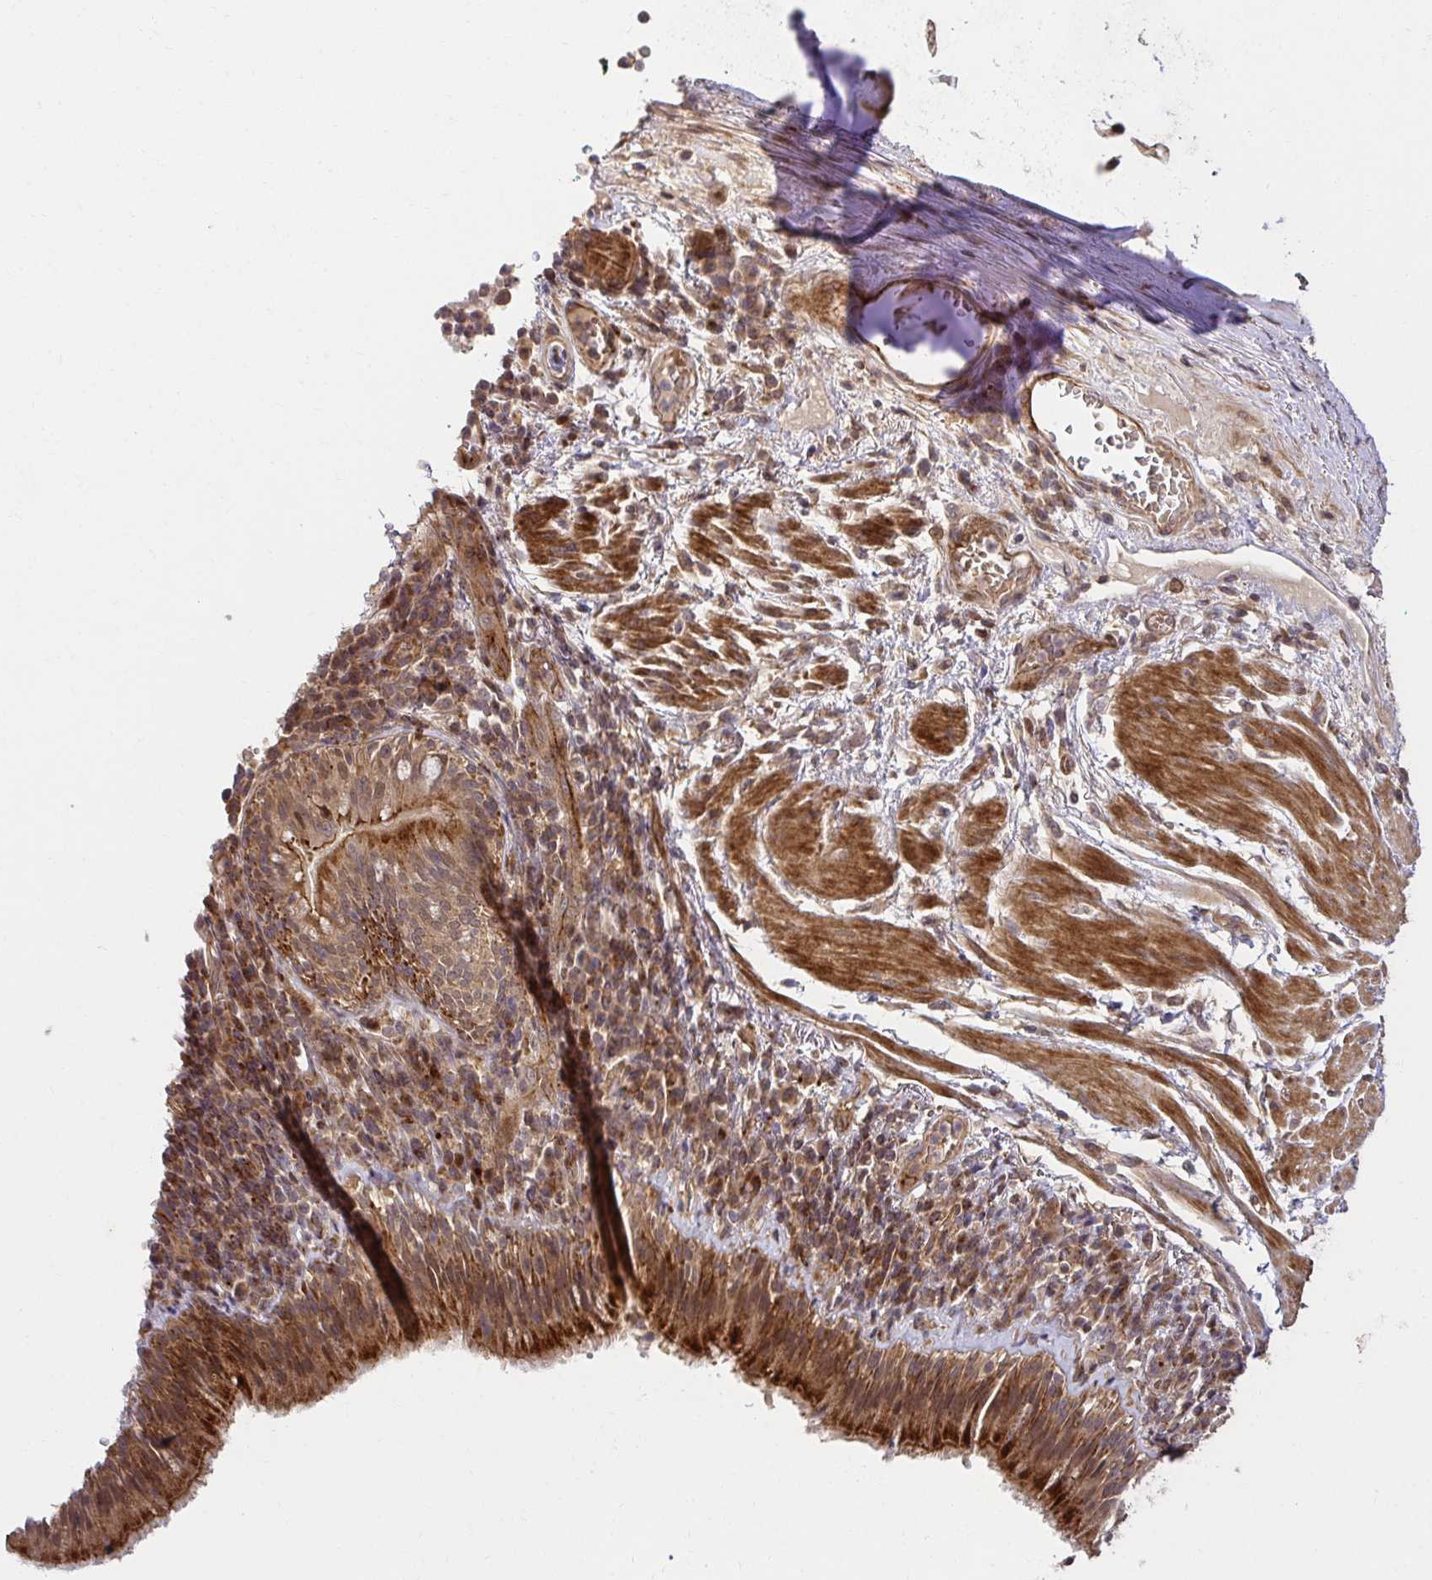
{"staining": {"intensity": "strong", "quantity": ">75%", "location": "cytoplasmic/membranous"}, "tissue": "bronchus", "cell_type": "Respiratory epithelial cells", "image_type": "normal", "snomed": [{"axis": "morphology", "description": "Normal tissue, NOS"}, {"axis": "topography", "description": "Cartilage tissue"}, {"axis": "topography", "description": "Bronchus"}], "caption": "IHC photomicrograph of benign bronchus: bronchus stained using IHC displays high levels of strong protein expression localized specifically in the cytoplasmic/membranous of respiratory epithelial cells, appearing as a cytoplasmic/membranous brown color.", "gene": "PSMA4", "patient": {"sex": "male", "age": 56}}